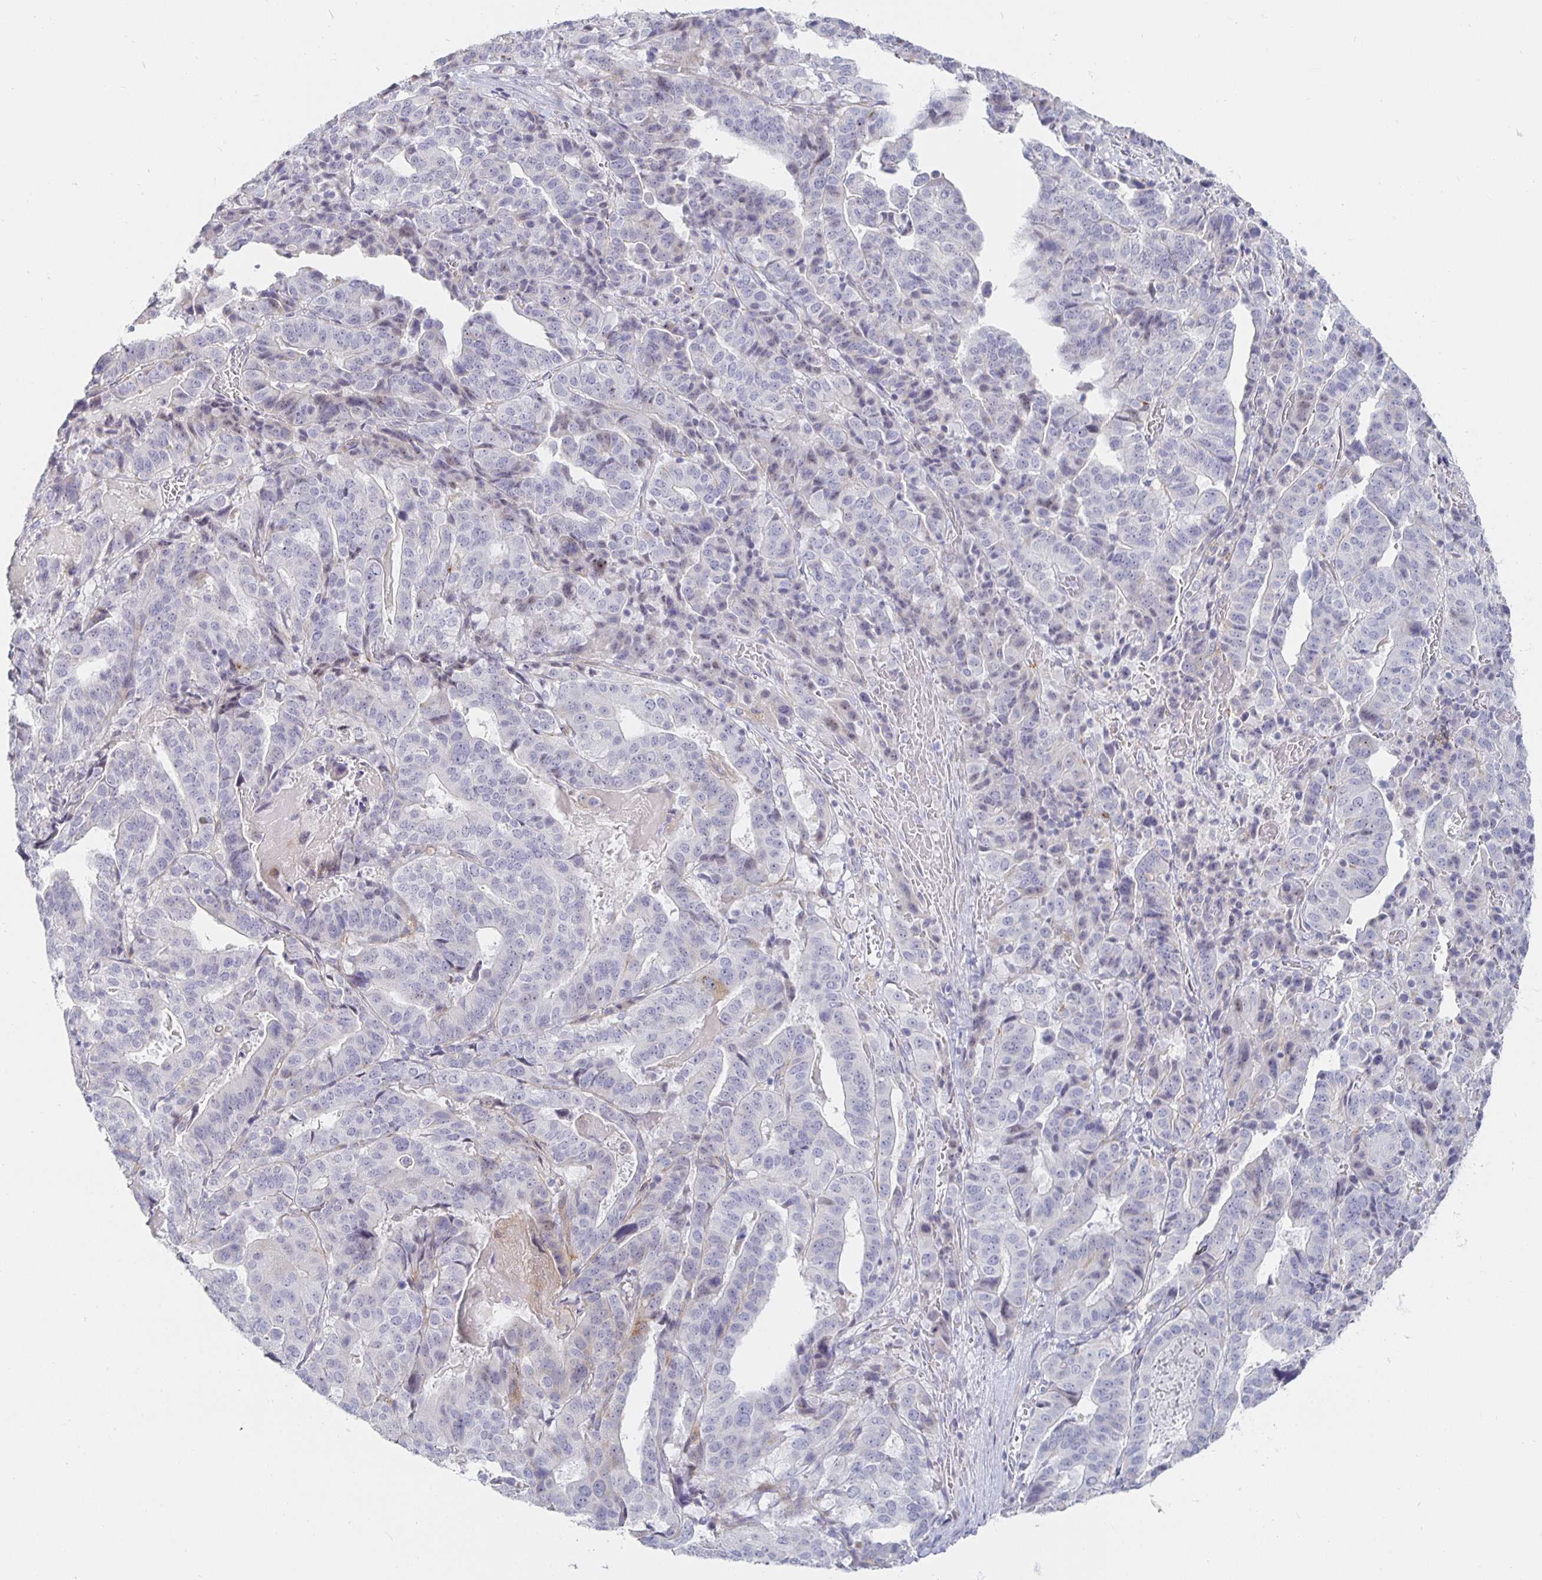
{"staining": {"intensity": "weak", "quantity": "<25%", "location": "cytoplasmic/membranous"}, "tissue": "stomach cancer", "cell_type": "Tumor cells", "image_type": "cancer", "snomed": [{"axis": "morphology", "description": "Adenocarcinoma, NOS"}, {"axis": "topography", "description": "Stomach"}], "caption": "A histopathology image of stomach cancer stained for a protein exhibits no brown staining in tumor cells.", "gene": "S100G", "patient": {"sex": "male", "age": 48}}